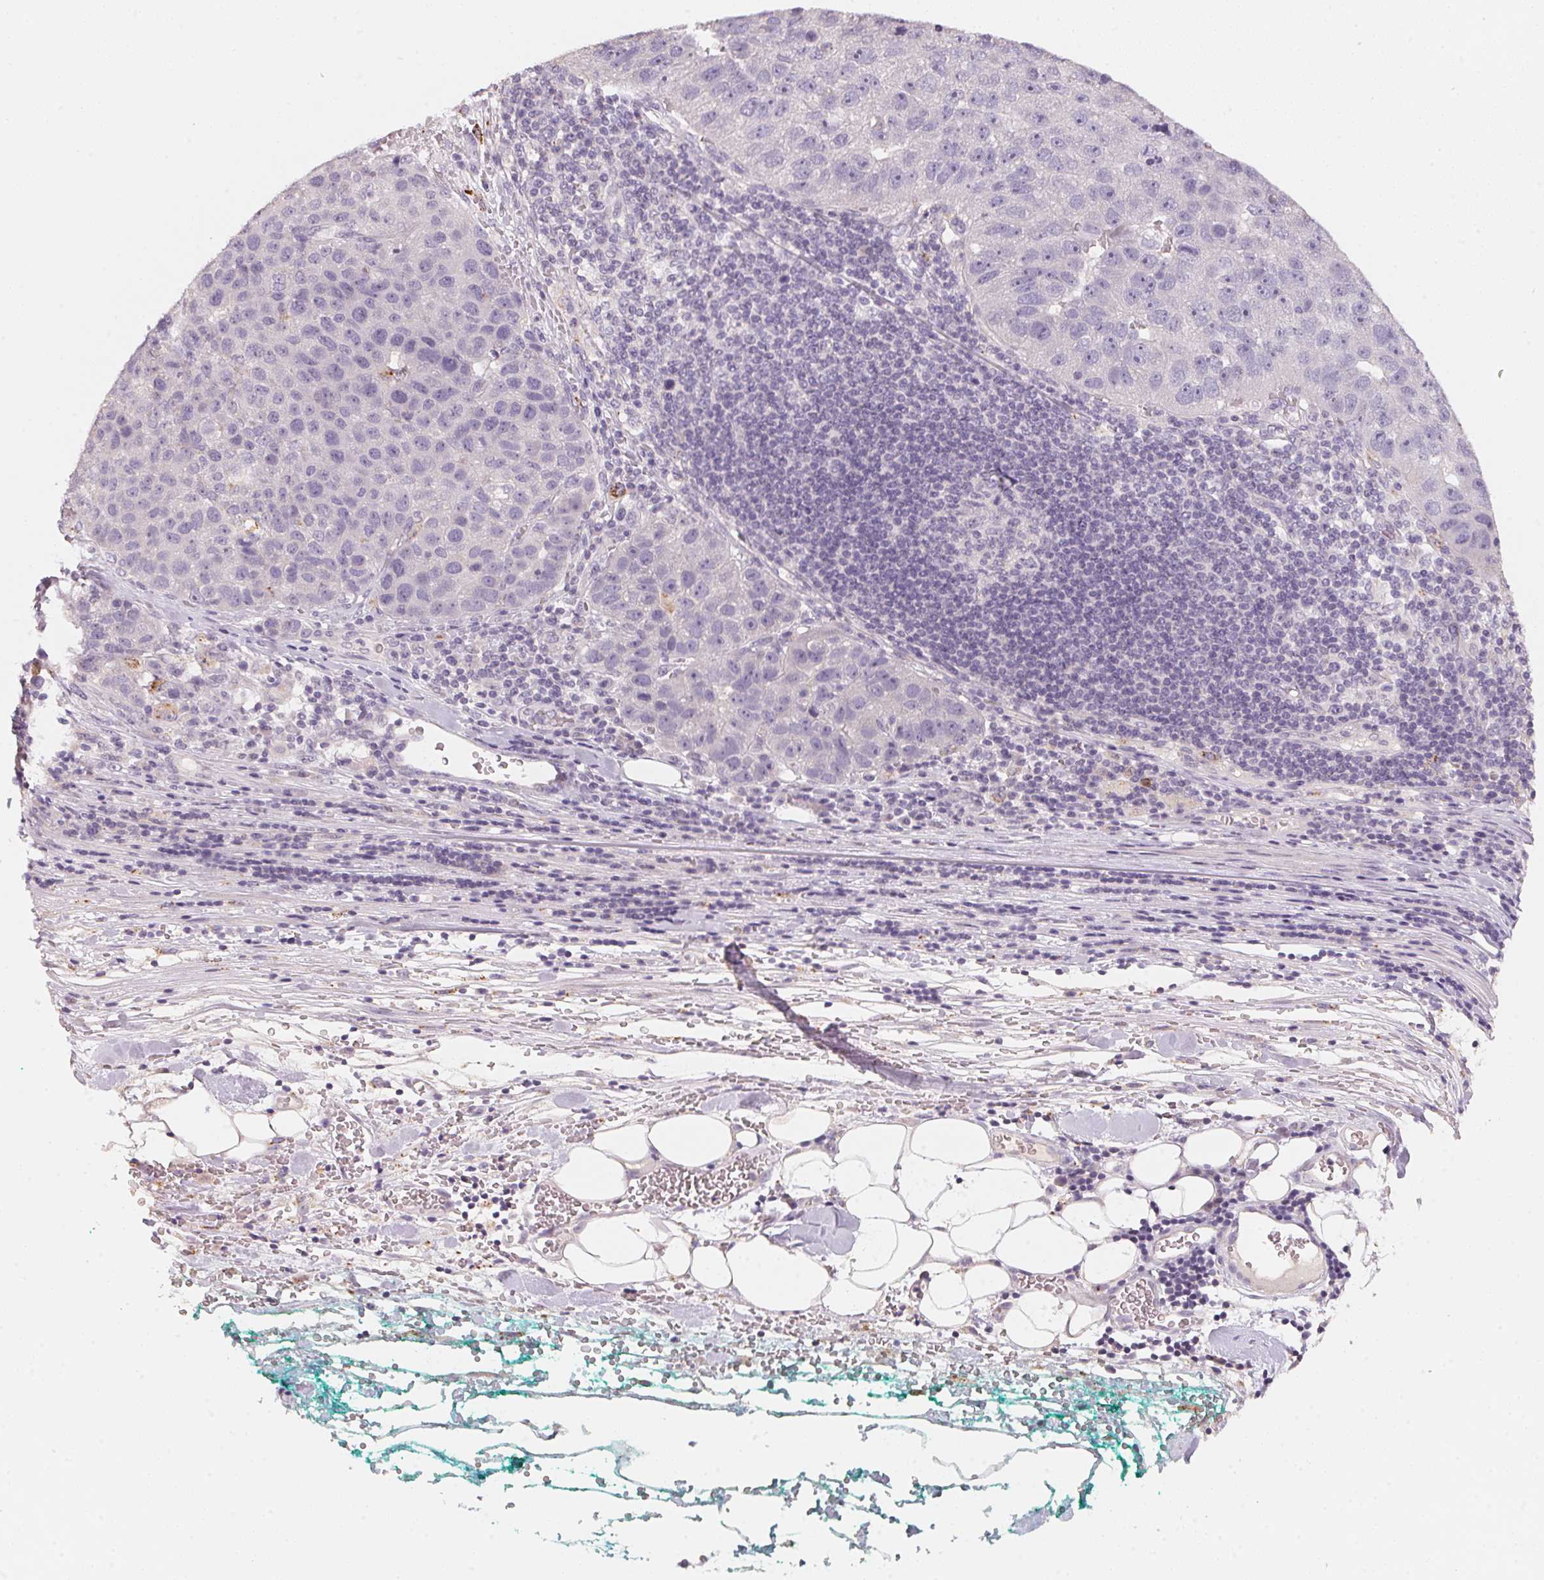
{"staining": {"intensity": "negative", "quantity": "none", "location": "none"}, "tissue": "pancreatic cancer", "cell_type": "Tumor cells", "image_type": "cancer", "snomed": [{"axis": "morphology", "description": "Adenocarcinoma, NOS"}, {"axis": "topography", "description": "Pancreas"}], "caption": "Immunohistochemical staining of pancreatic cancer reveals no significant expression in tumor cells.", "gene": "TREH", "patient": {"sex": "female", "age": 61}}